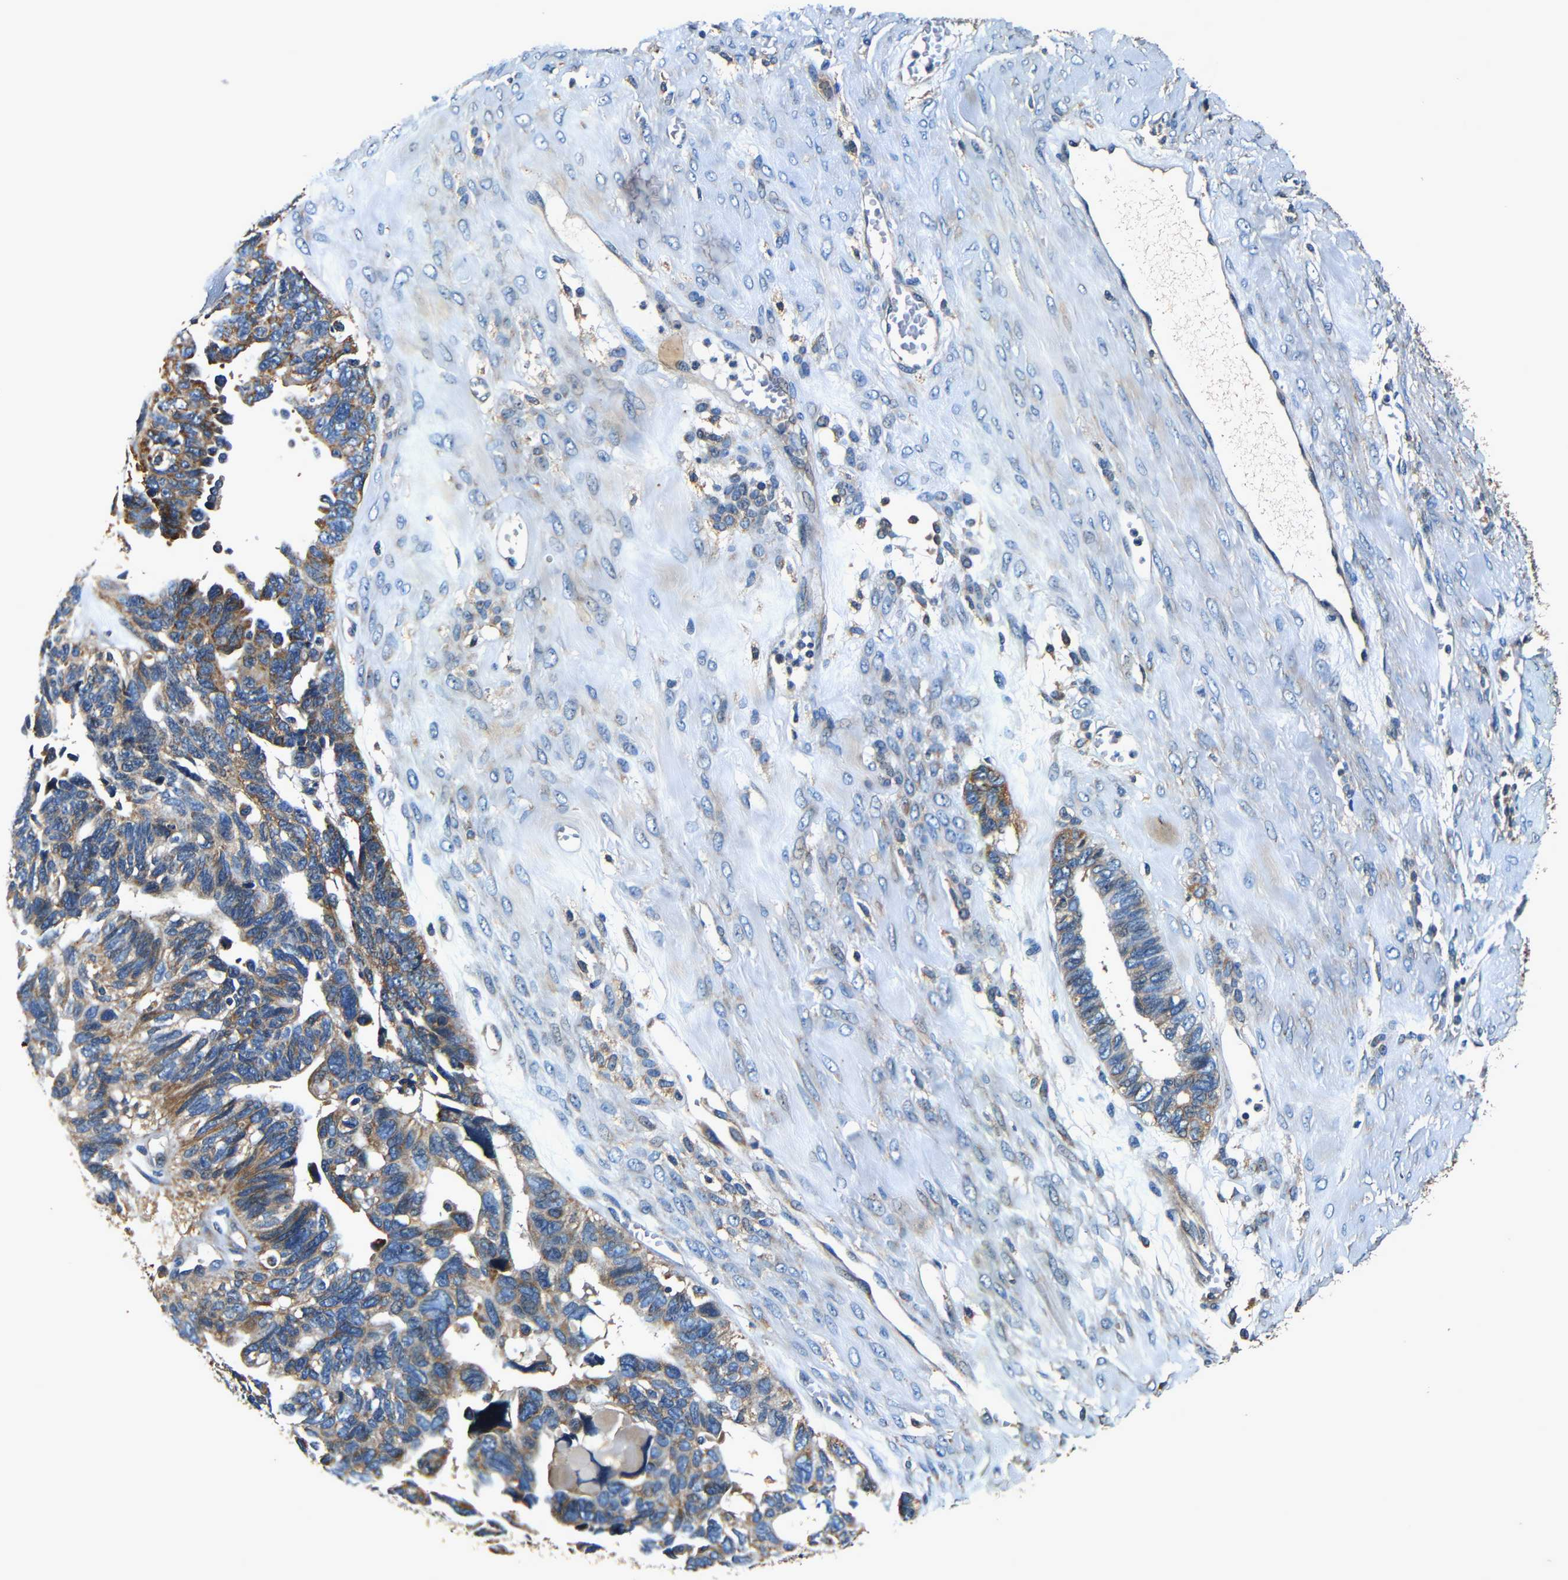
{"staining": {"intensity": "moderate", "quantity": ">75%", "location": "cytoplasmic/membranous"}, "tissue": "ovarian cancer", "cell_type": "Tumor cells", "image_type": "cancer", "snomed": [{"axis": "morphology", "description": "Cystadenocarcinoma, serous, NOS"}, {"axis": "topography", "description": "Ovary"}], "caption": "There is medium levels of moderate cytoplasmic/membranous staining in tumor cells of serous cystadenocarcinoma (ovarian), as demonstrated by immunohistochemical staining (brown color).", "gene": "MTX1", "patient": {"sex": "female", "age": 79}}